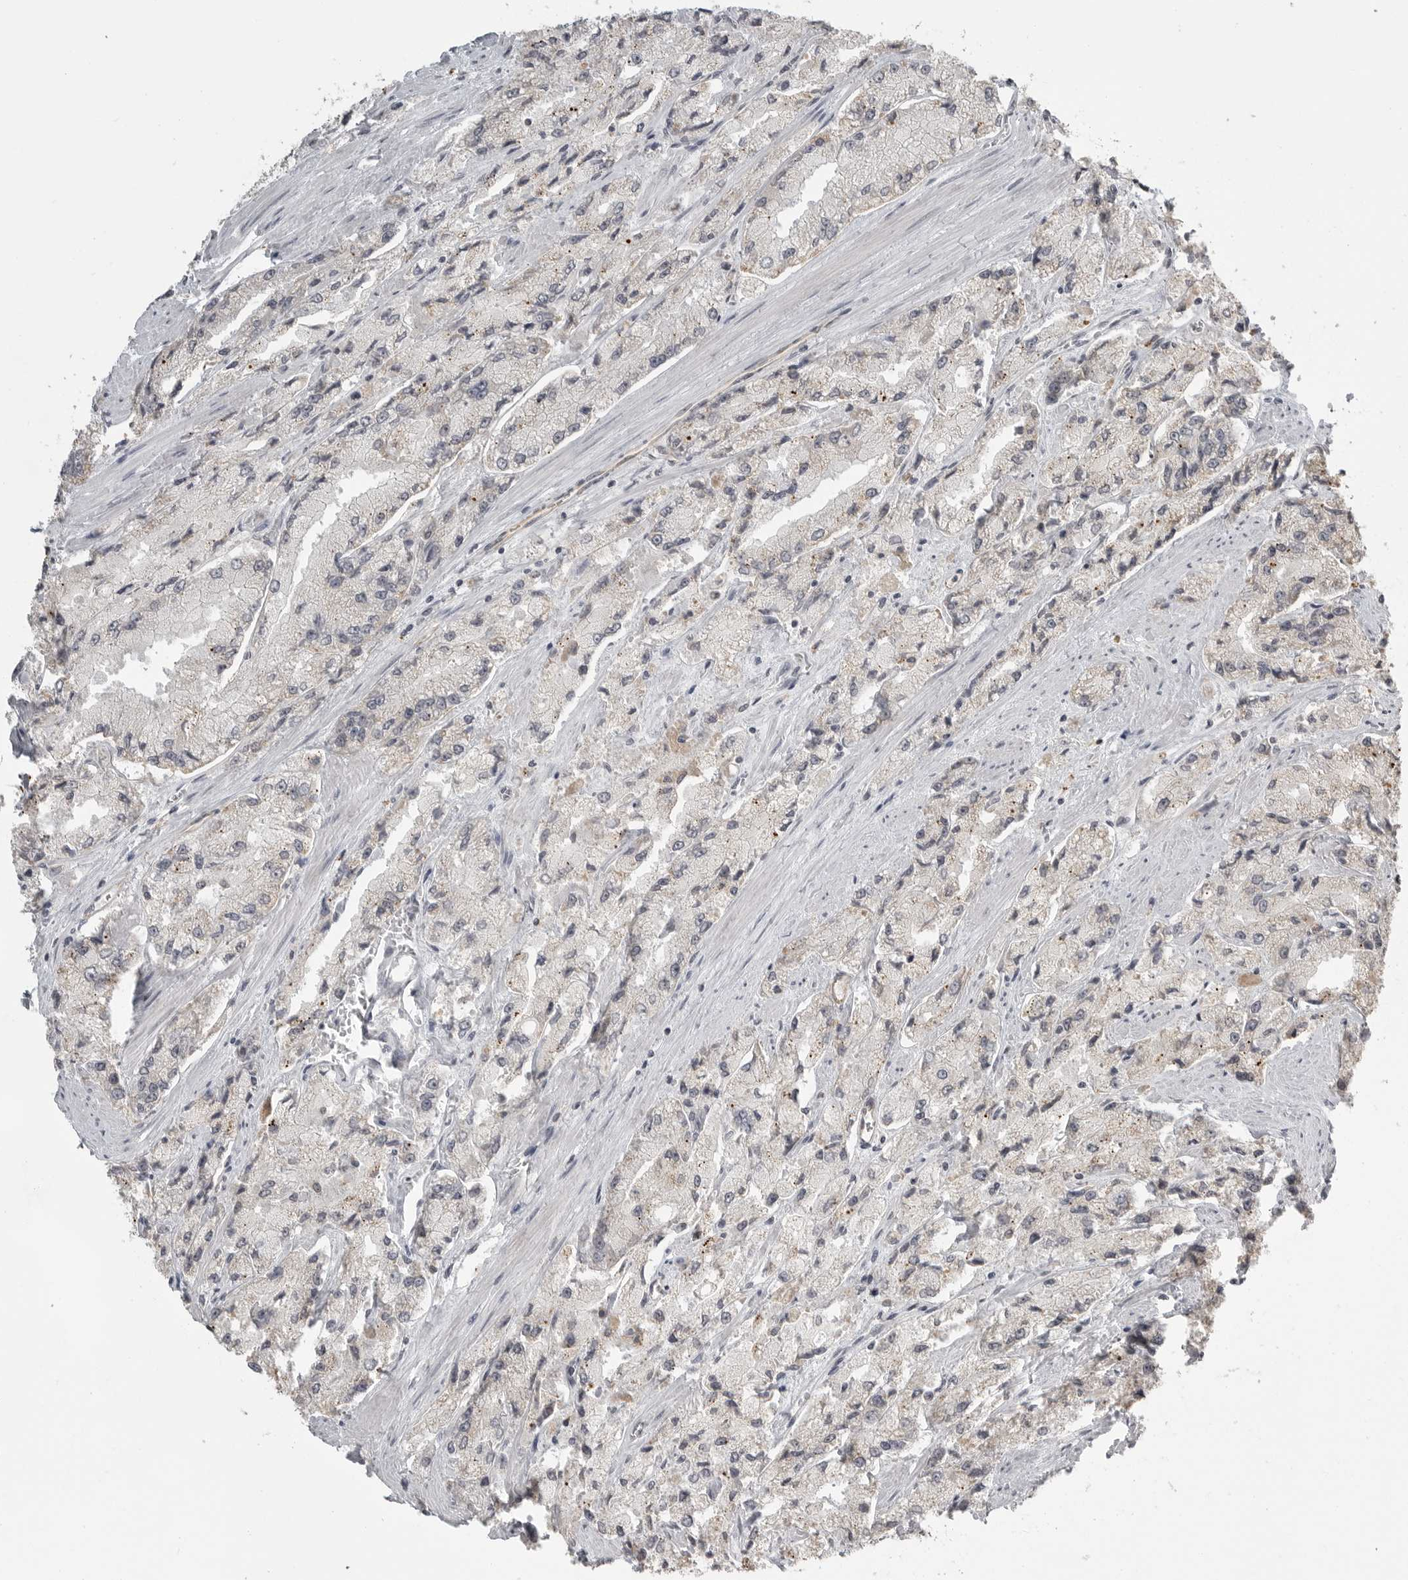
{"staining": {"intensity": "negative", "quantity": "none", "location": "none"}, "tissue": "prostate cancer", "cell_type": "Tumor cells", "image_type": "cancer", "snomed": [{"axis": "morphology", "description": "Adenocarcinoma, High grade"}, {"axis": "topography", "description": "Prostate"}], "caption": "Prostate cancer (high-grade adenocarcinoma) was stained to show a protein in brown. There is no significant positivity in tumor cells.", "gene": "SMG8", "patient": {"sex": "male", "age": 58}}